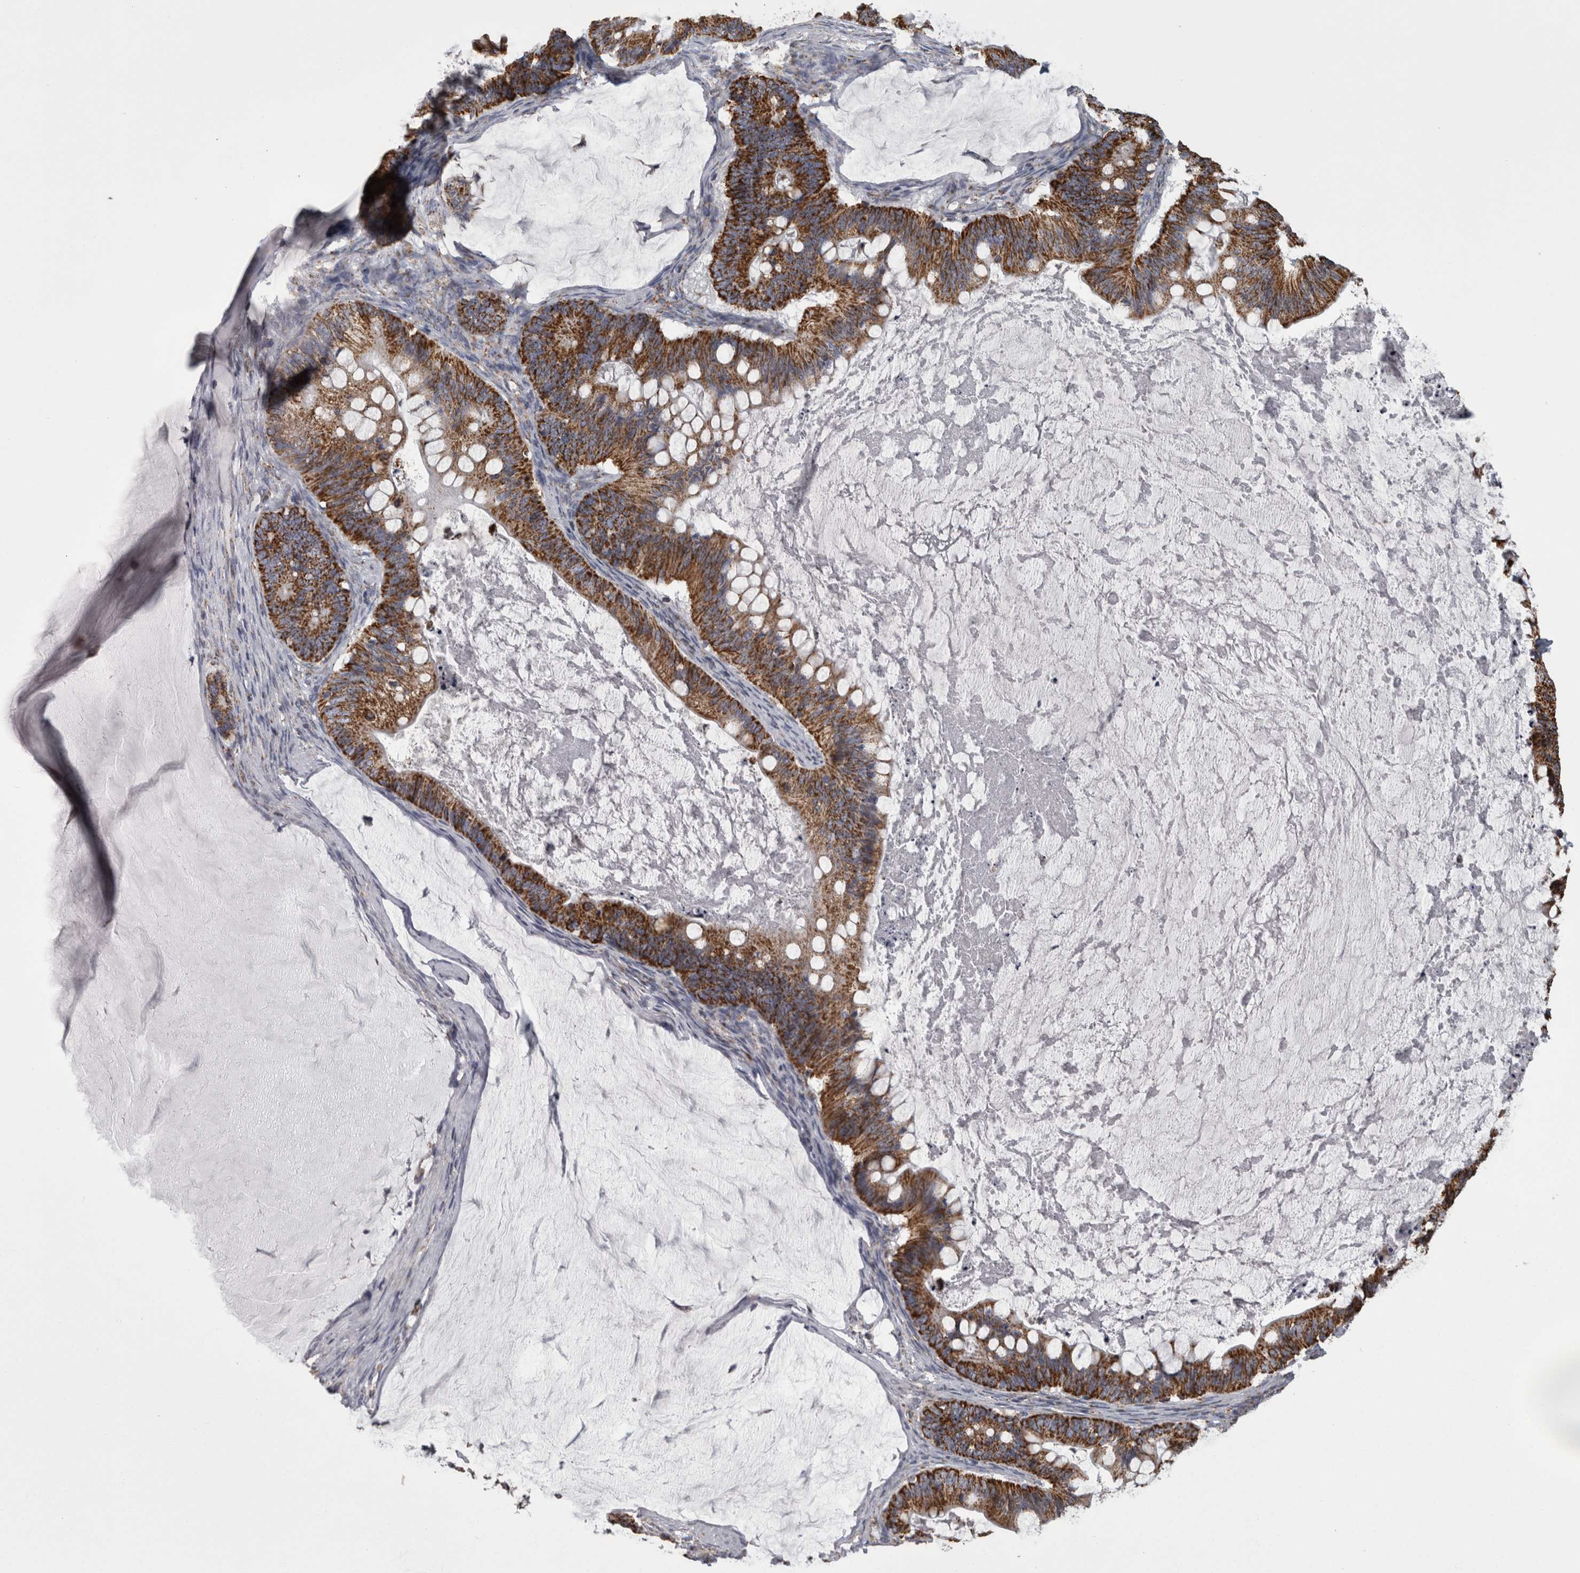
{"staining": {"intensity": "strong", "quantity": ">75%", "location": "cytoplasmic/membranous"}, "tissue": "ovarian cancer", "cell_type": "Tumor cells", "image_type": "cancer", "snomed": [{"axis": "morphology", "description": "Cystadenocarcinoma, mucinous, NOS"}, {"axis": "topography", "description": "Ovary"}], "caption": "Brown immunohistochemical staining in human mucinous cystadenocarcinoma (ovarian) demonstrates strong cytoplasmic/membranous expression in approximately >75% of tumor cells.", "gene": "MDH2", "patient": {"sex": "female", "age": 61}}